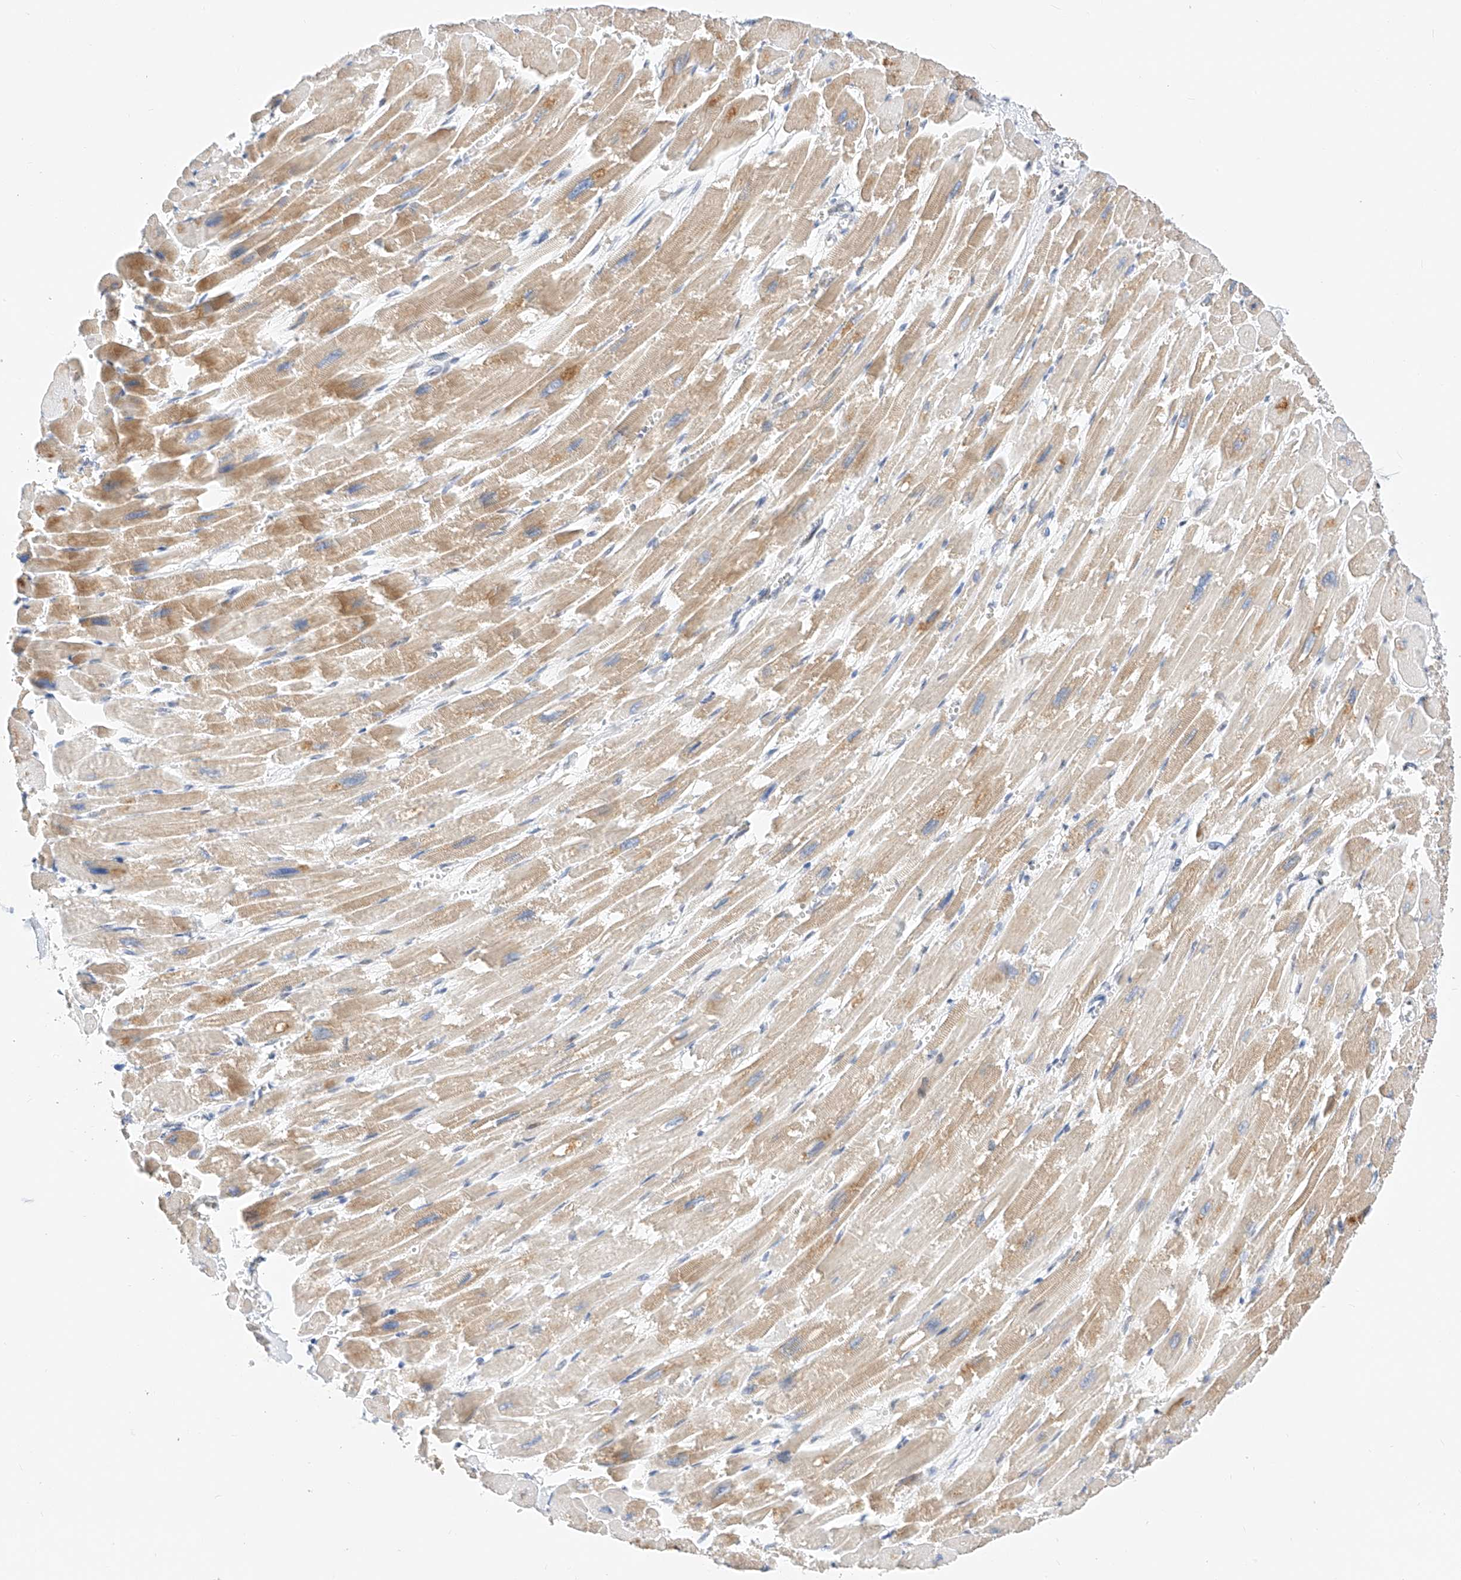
{"staining": {"intensity": "moderate", "quantity": "25%-75%", "location": "cytoplasmic/membranous"}, "tissue": "heart muscle", "cell_type": "Cardiomyocytes", "image_type": "normal", "snomed": [{"axis": "morphology", "description": "Normal tissue, NOS"}, {"axis": "topography", "description": "Heart"}], "caption": "Immunohistochemistry (IHC) image of unremarkable human heart muscle stained for a protein (brown), which reveals medium levels of moderate cytoplasmic/membranous expression in approximately 25%-75% of cardiomyocytes.", "gene": "KCNJ1", "patient": {"sex": "male", "age": 54}}